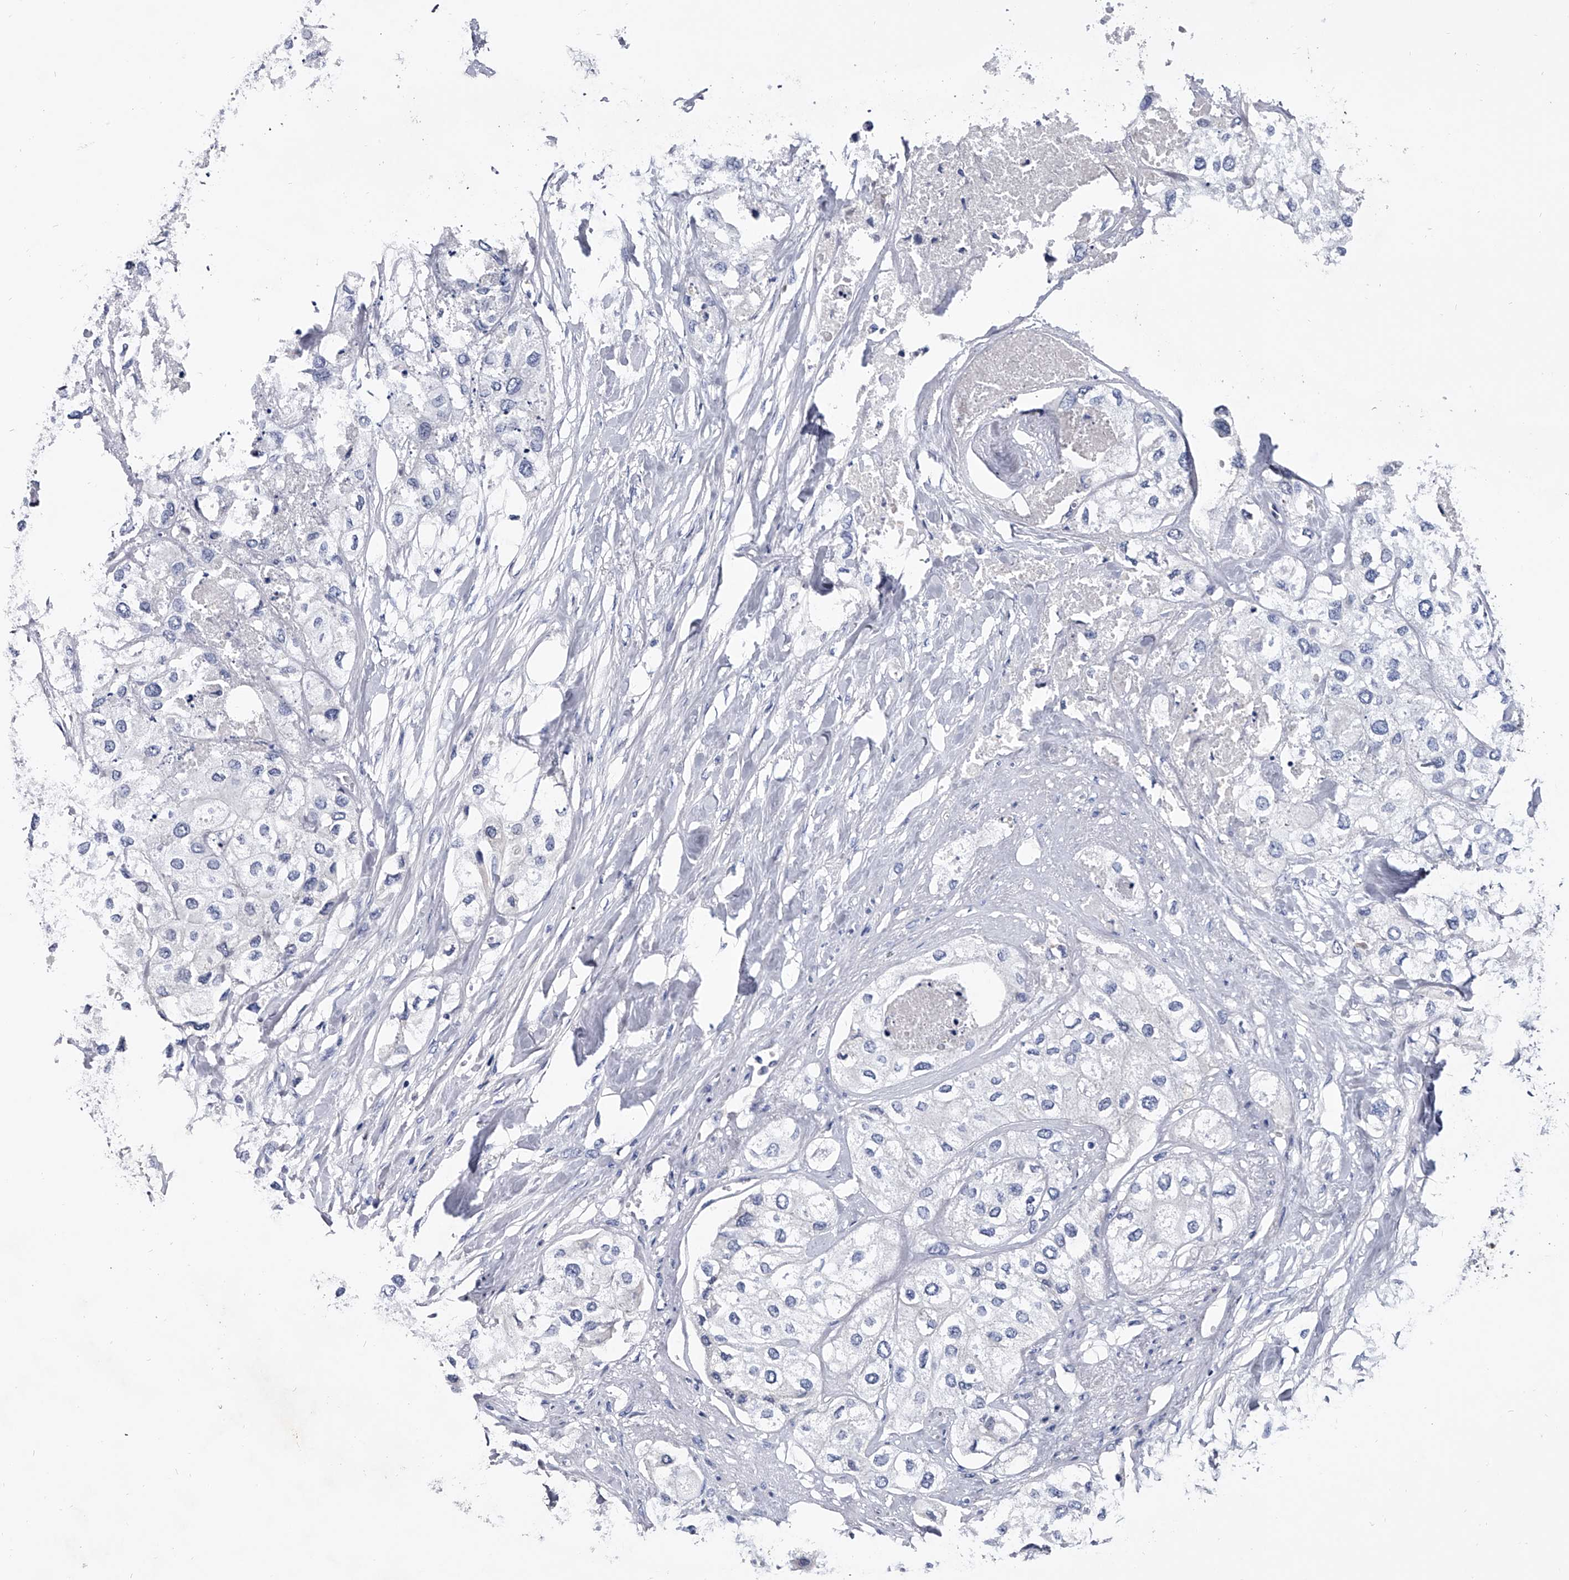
{"staining": {"intensity": "negative", "quantity": "none", "location": "none"}, "tissue": "urothelial cancer", "cell_type": "Tumor cells", "image_type": "cancer", "snomed": [{"axis": "morphology", "description": "Urothelial carcinoma, High grade"}, {"axis": "topography", "description": "Urinary bladder"}], "caption": "Tumor cells are negative for protein expression in human high-grade urothelial carcinoma. Nuclei are stained in blue.", "gene": "EFCAB7", "patient": {"sex": "male", "age": 64}}